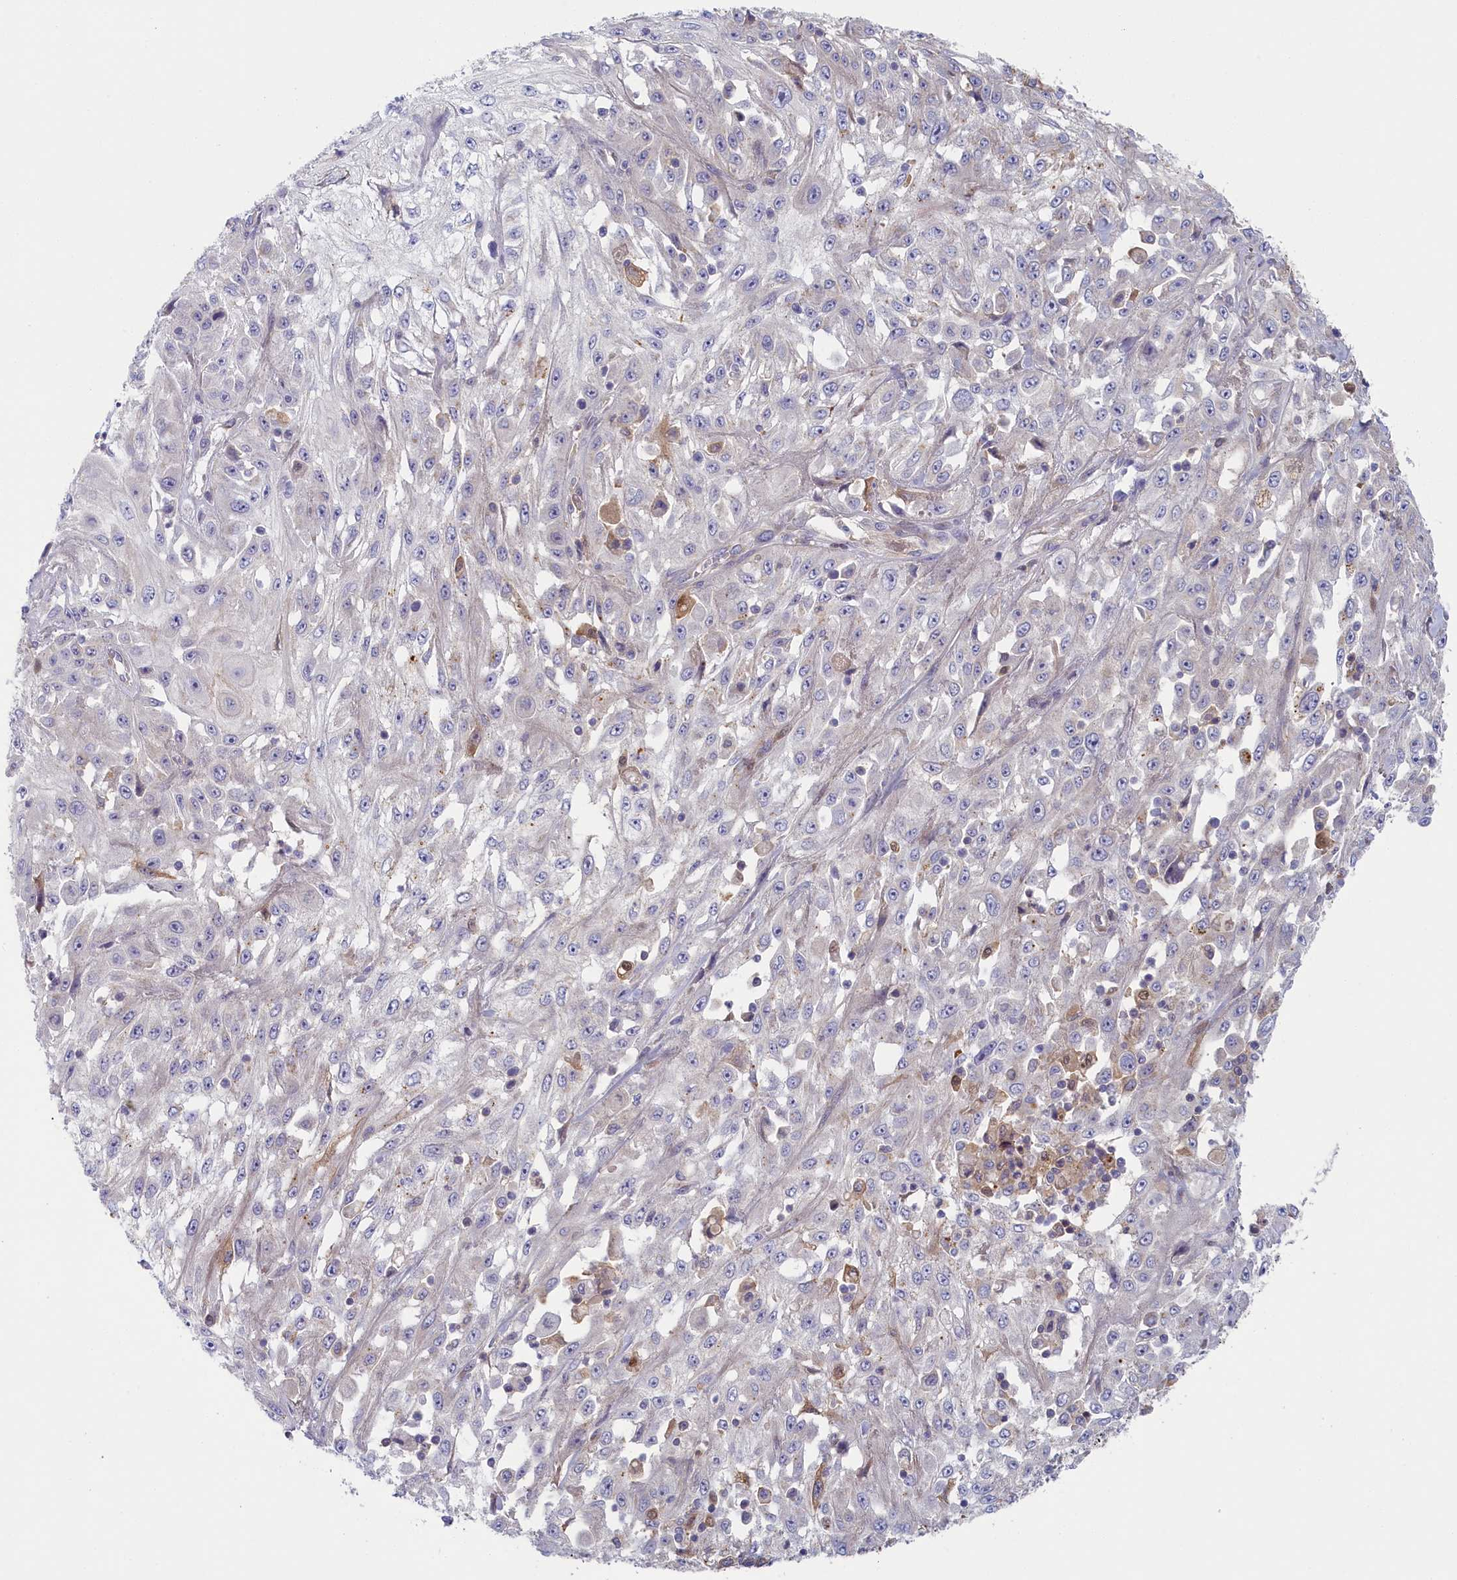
{"staining": {"intensity": "negative", "quantity": "none", "location": "none"}, "tissue": "skin cancer", "cell_type": "Tumor cells", "image_type": "cancer", "snomed": [{"axis": "morphology", "description": "Squamous cell carcinoma, NOS"}, {"axis": "morphology", "description": "Squamous cell carcinoma, metastatic, NOS"}, {"axis": "topography", "description": "Skin"}, {"axis": "topography", "description": "Lymph node"}], "caption": "IHC of human skin metastatic squamous cell carcinoma shows no positivity in tumor cells.", "gene": "STX16", "patient": {"sex": "male", "age": 75}}